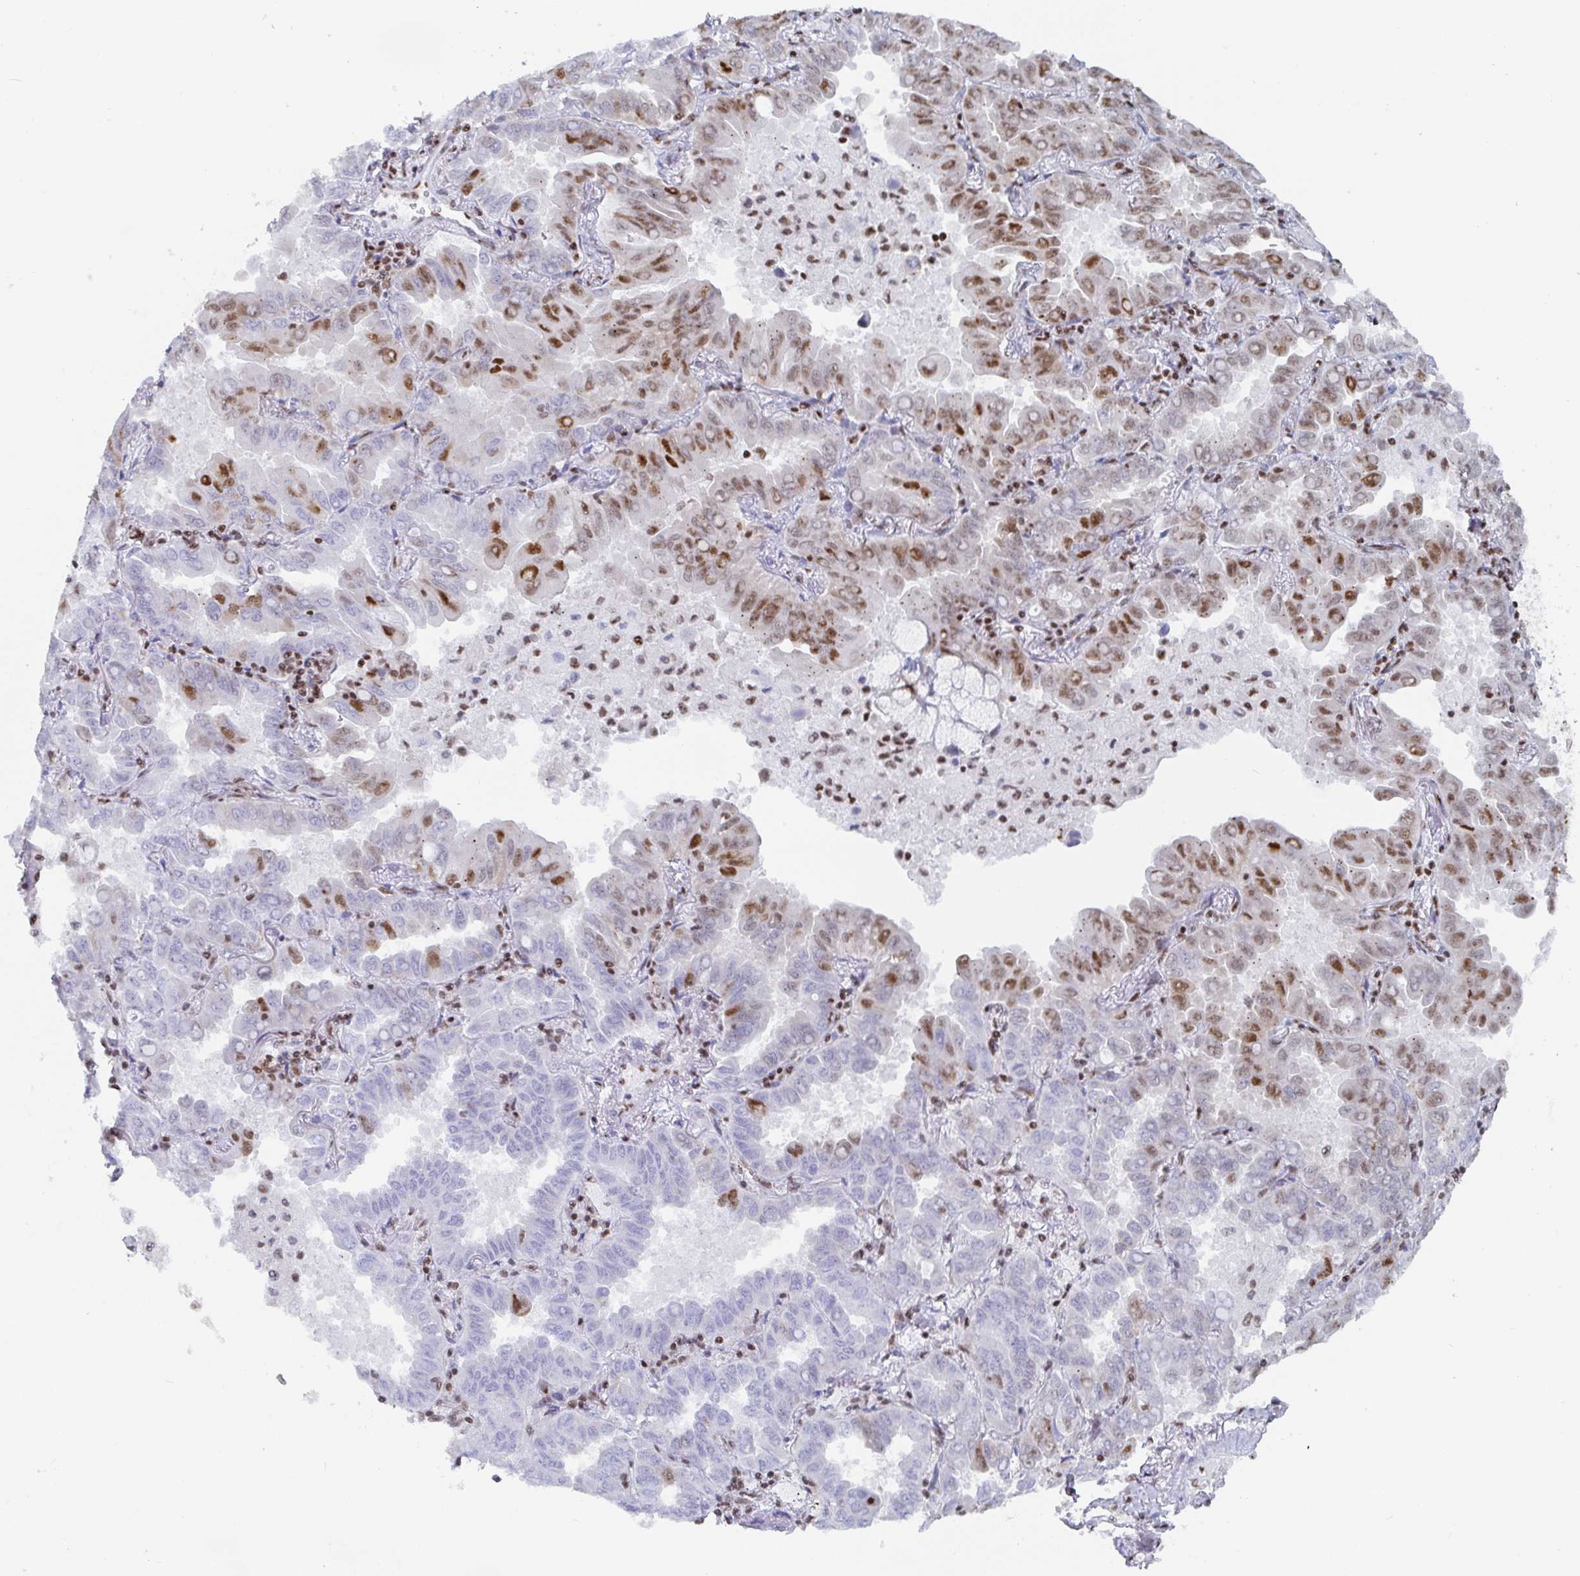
{"staining": {"intensity": "strong", "quantity": "25%-75%", "location": "nuclear"}, "tissue": "lung cancer", "cell_type": "Tumor cells", "image_type": "cancer", "snomed": [{"axis": "morphology", "description": "Adenocarcinoma, NOS"}, {"axis": "topography", "description": "Lung"}], "caption": "IHC micrograph of neoplastic tissue: human lung cancer (adenocarcinoma) stained using immunohistochemistry (IHC) shows high levels of strong protein expression localized specifically in the nuclear of tumor cells, appearing as a nuclear brown color.", "gene": "EWSR1", "patient": {"sex": "male", "age": 64}}